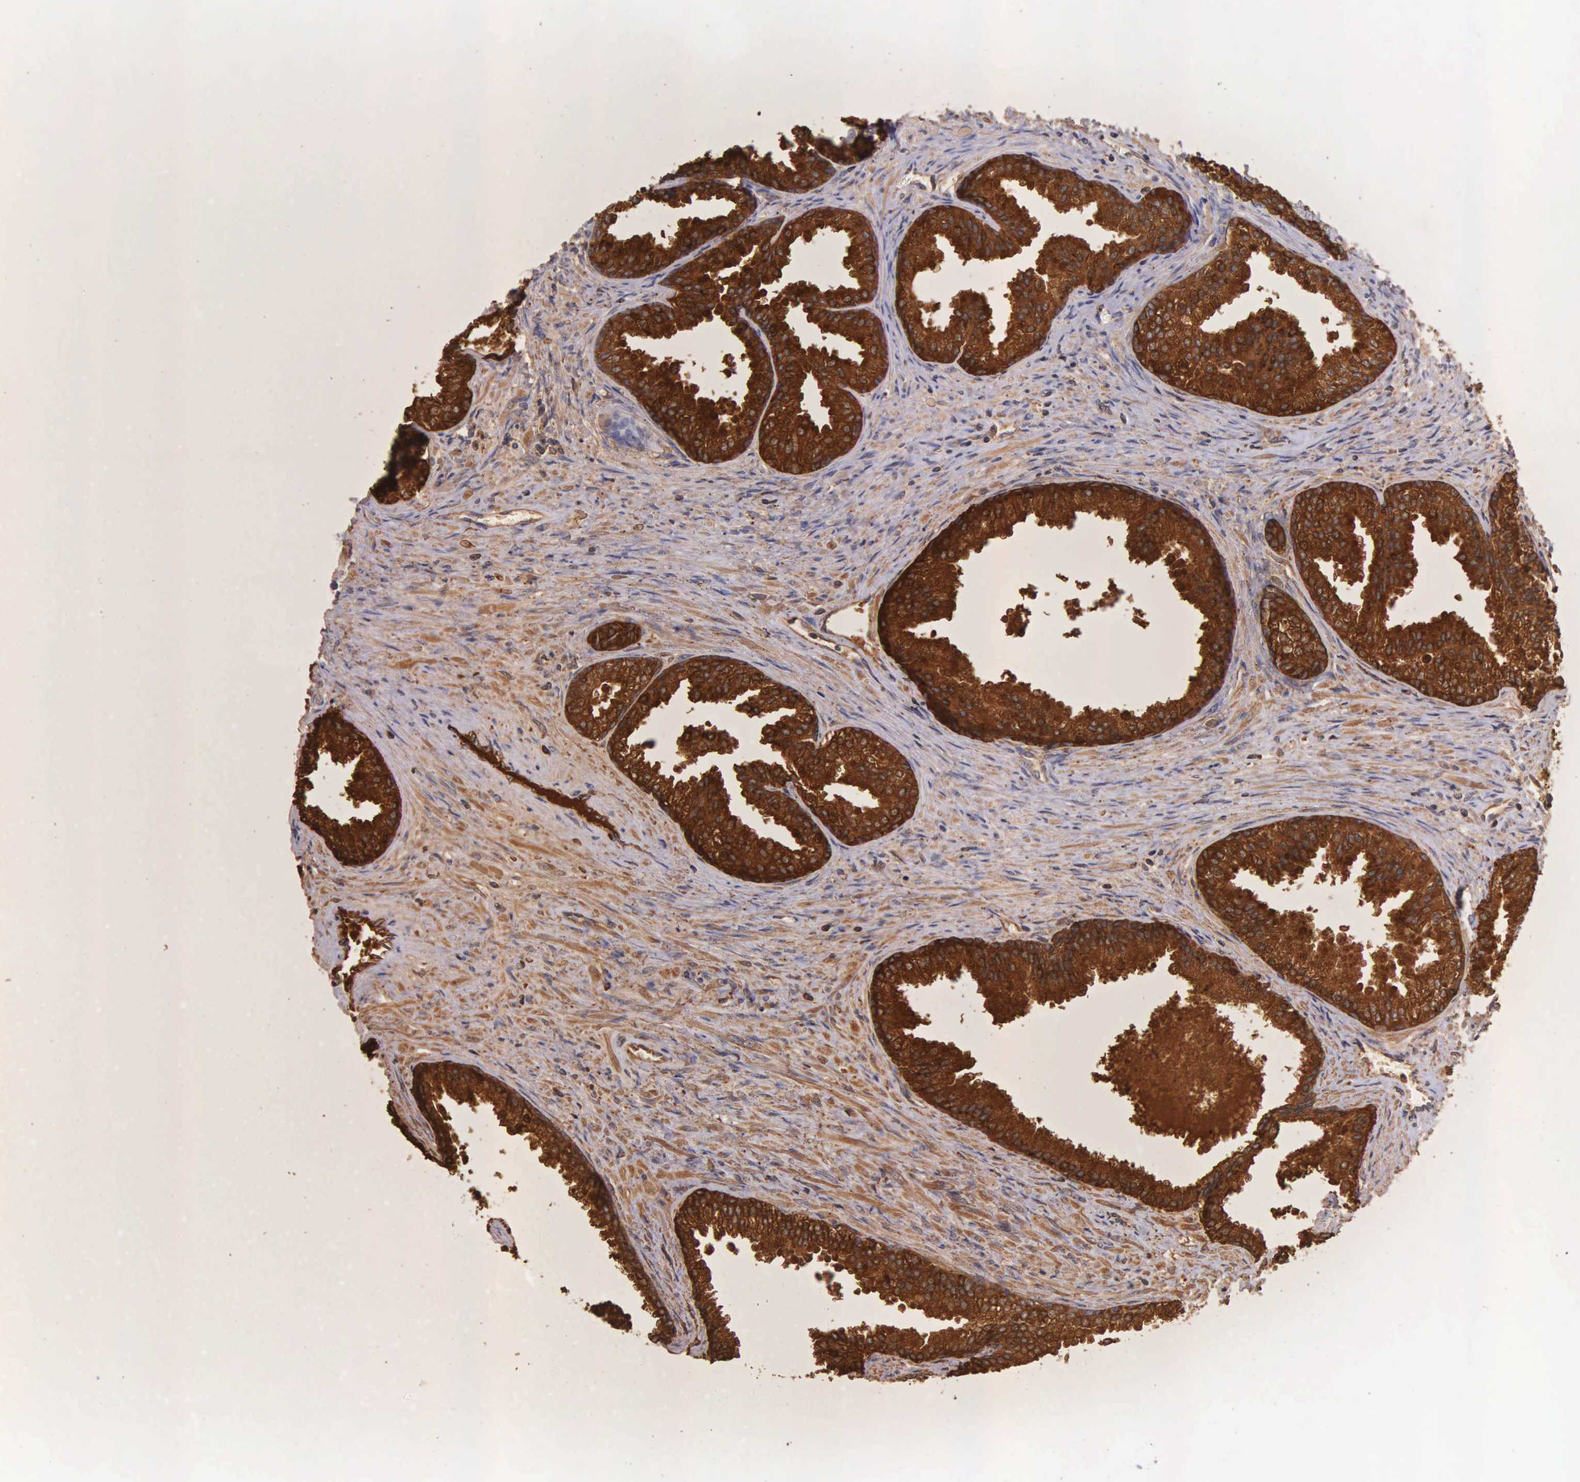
{"staining": {"intensity": "strong", "quantity": ">75%", "location": "cytoplasmic/membranous"}, "tissue": "prostate", "cell_type": "Glandular cells", "image_type": "normal", "snomed": [{"axis": "morphology", "description": "Normal tissue, NOS"}, {"axis": "topography", "description": "Prostate"}], "caption": "Immunohistochemical staining of benign prostate demonstrates strong cytoplasmic/membranous protein positivity in about >75% of glandular cells.", "gene": "KLK2", "patient": {"sex": "male", "age": 68}}